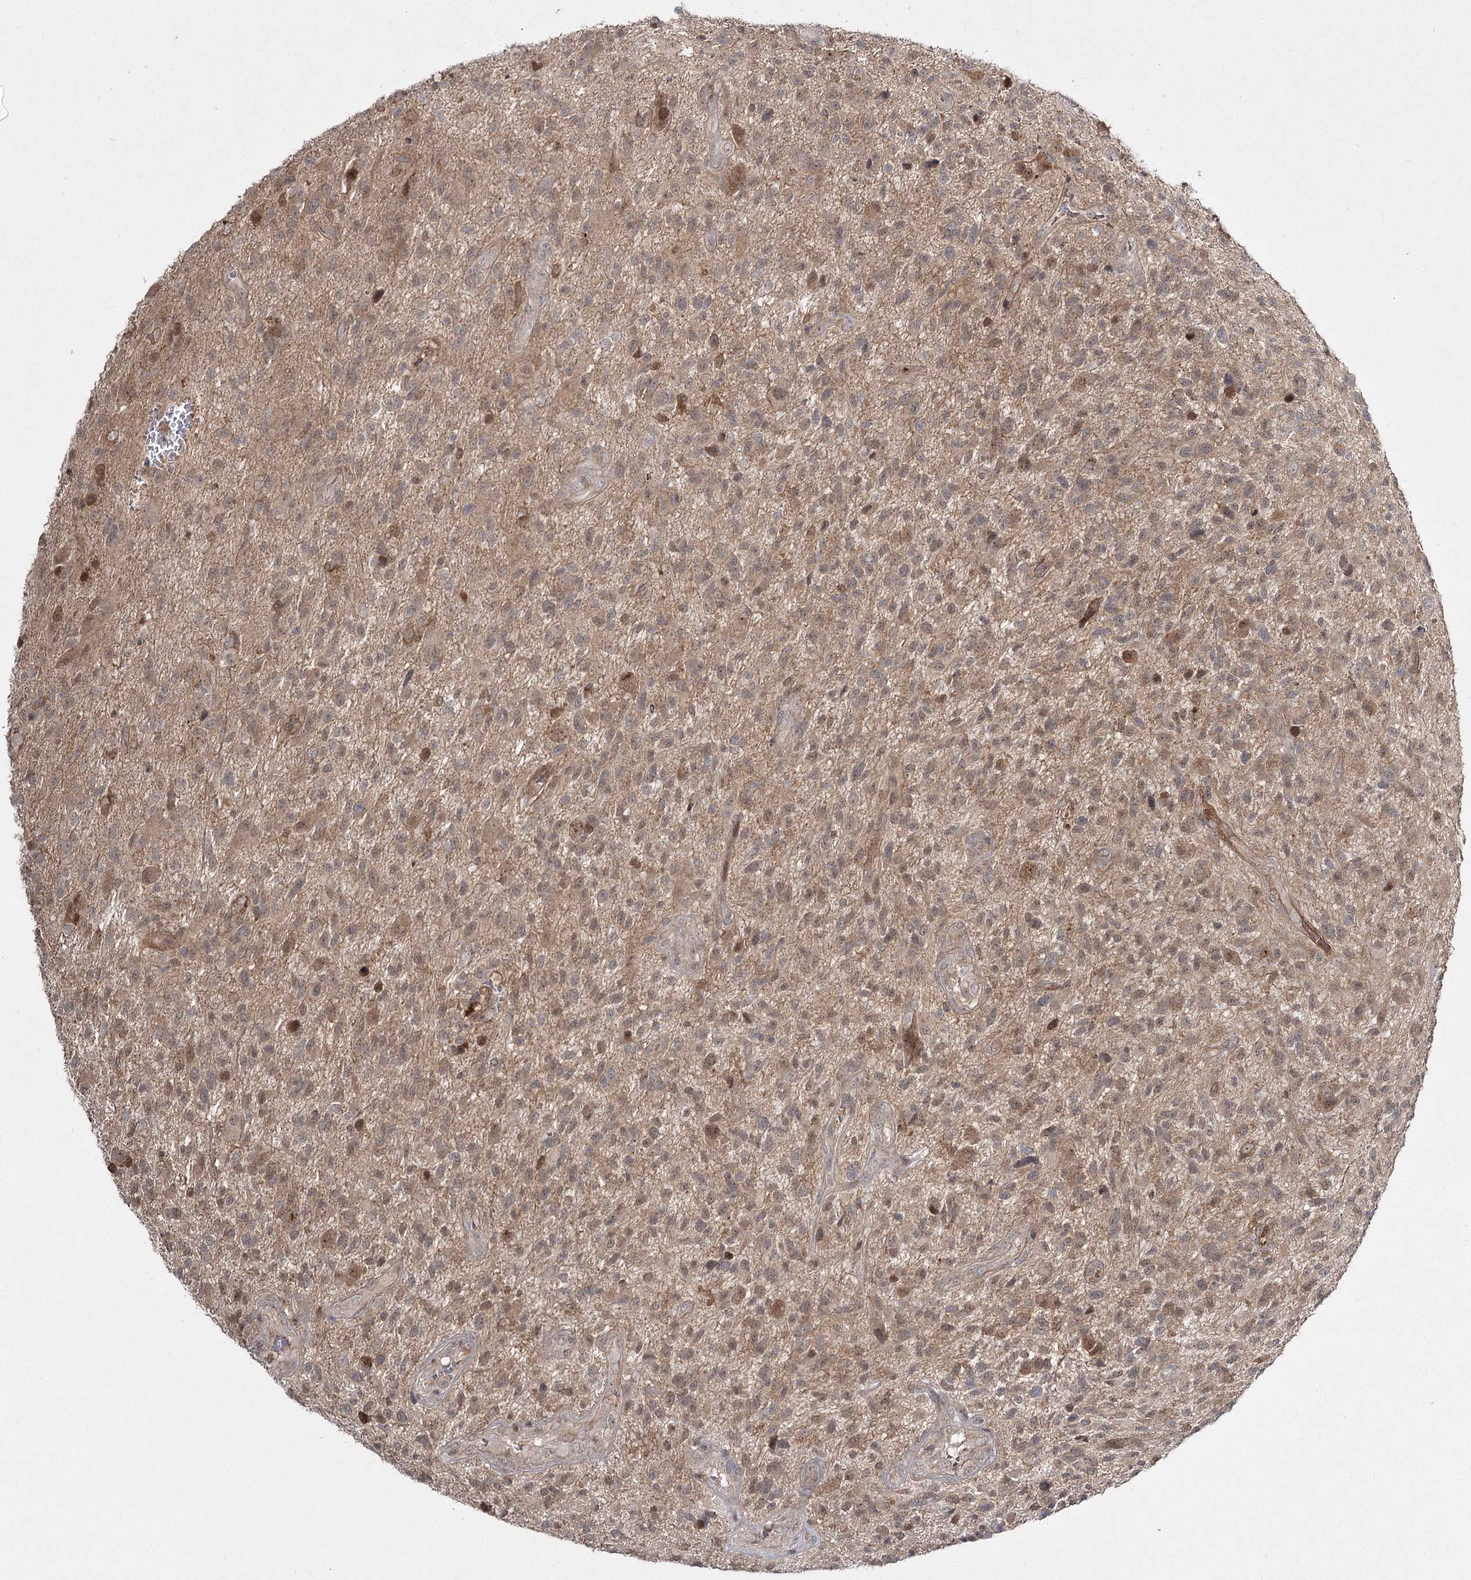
{"staining": {"intensity": "moderate", "quantity": ">75%", "location": "cytoplasmic/membranous,nuclear"}, "tissue": "glioma", "cell_type": "Tumor cells", "image_type": "cancer", "snomed": [{"axis": "morphology", "description": "Glioma, malignant, High grade"}, {"axis": "topography", "description": "Brain"}], "caption": "Protein staining exhibits moderate cytoplasmic/membranous and nuclear staining in about >75% of tumor cells in glioma.", "gene": "WDR44", "patient": {"sex": "male", "age": 47}}